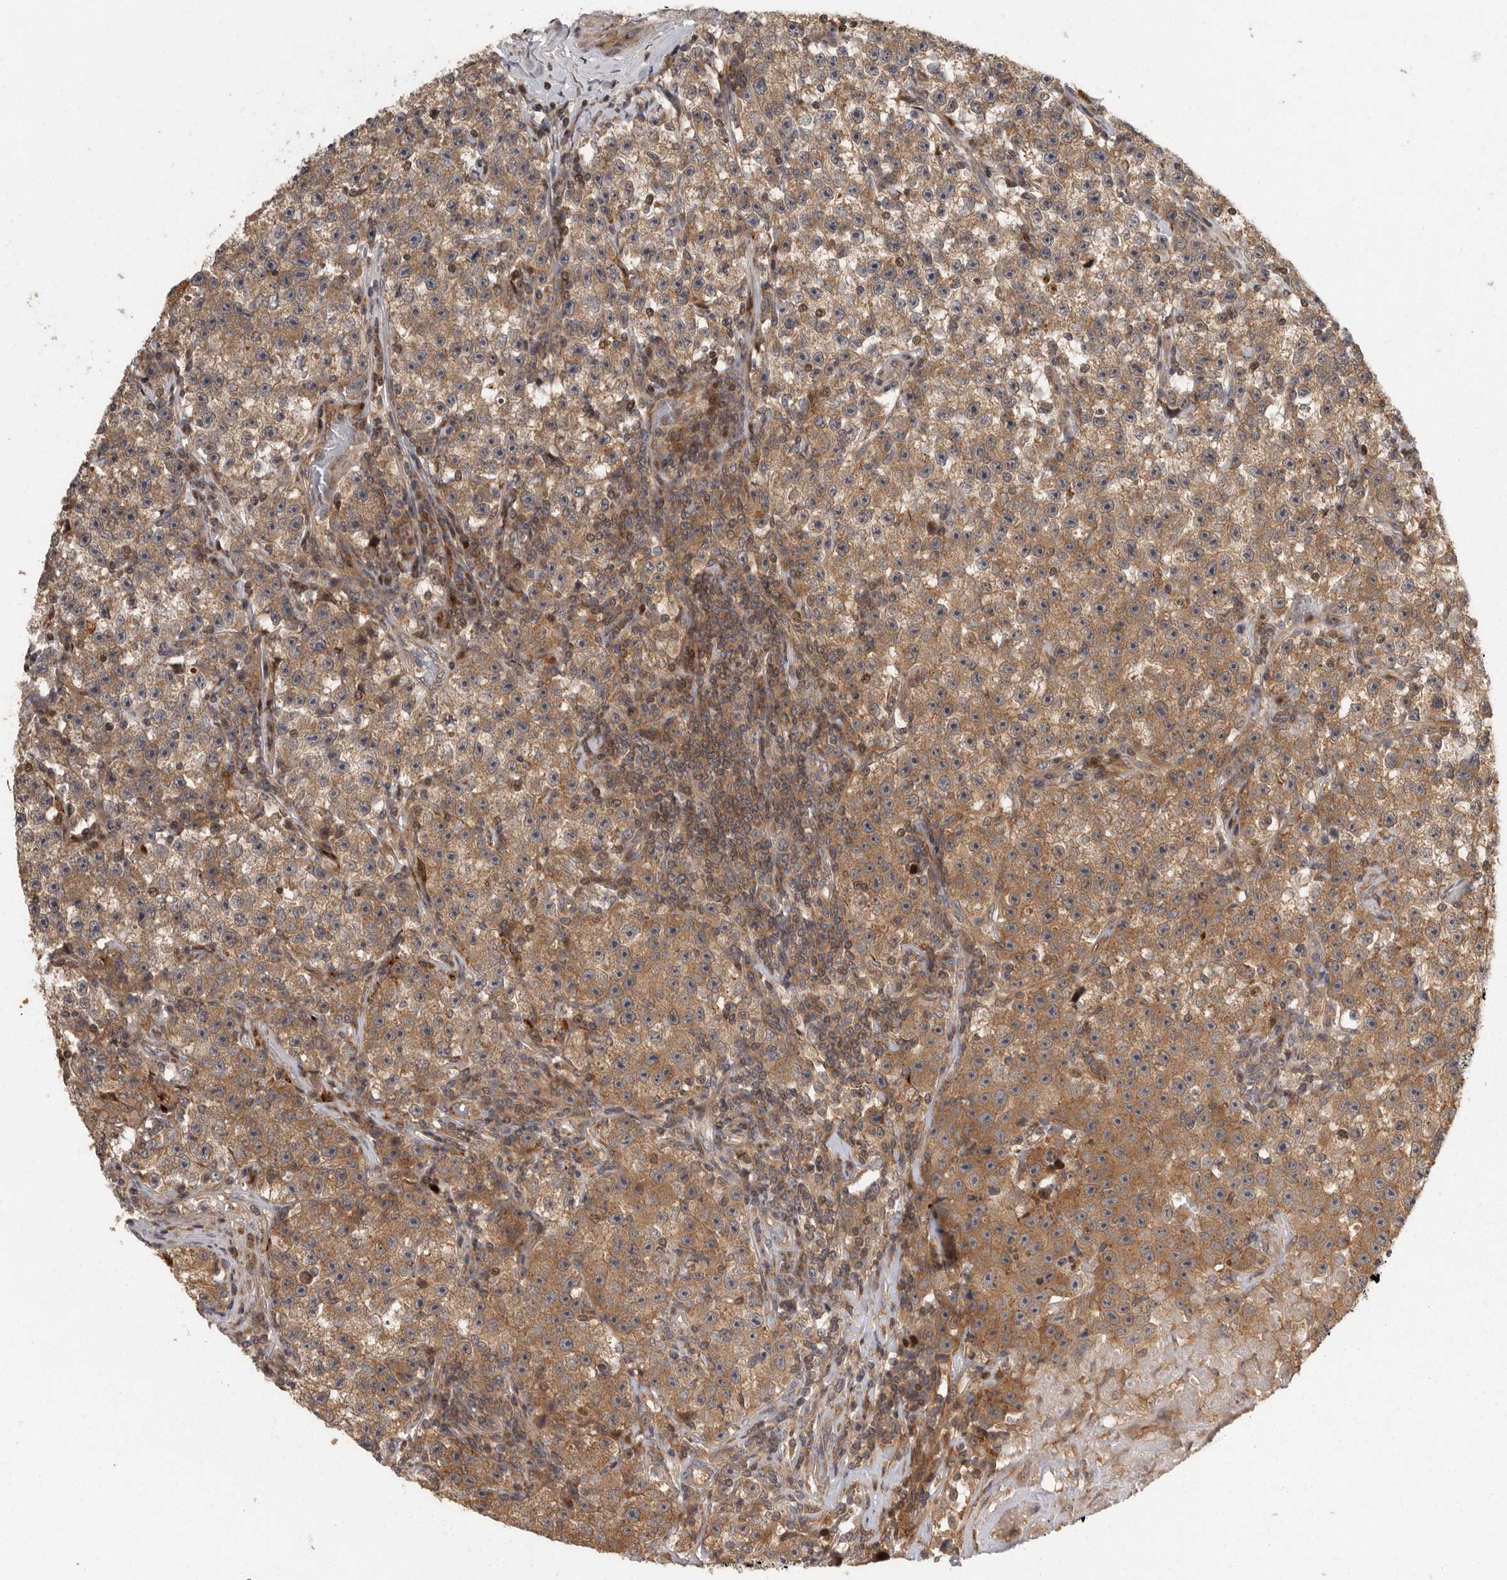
{"staining": {"intensity": "moderate", "quantity": ">75%", "location": "cytoplasmic/membranous"}, "tissue": "testis cancer", "cell_type": "Tumor cells", "image_type": "cancer", "snomed": [{"axis": "morphology", "description": "Seminoma, NOS"}, {"axis": "topography", "description": "Testis"}], "caption": "Testis cancer (seminoma) tissue displays moderate cytoplasmic/membranous staining in approximately >75% of tumor cells (Brightfield microscopy of DAB IHC at high magnification).", "gene": "SWT1", "patient": {"sex": "male", "age": 22}}